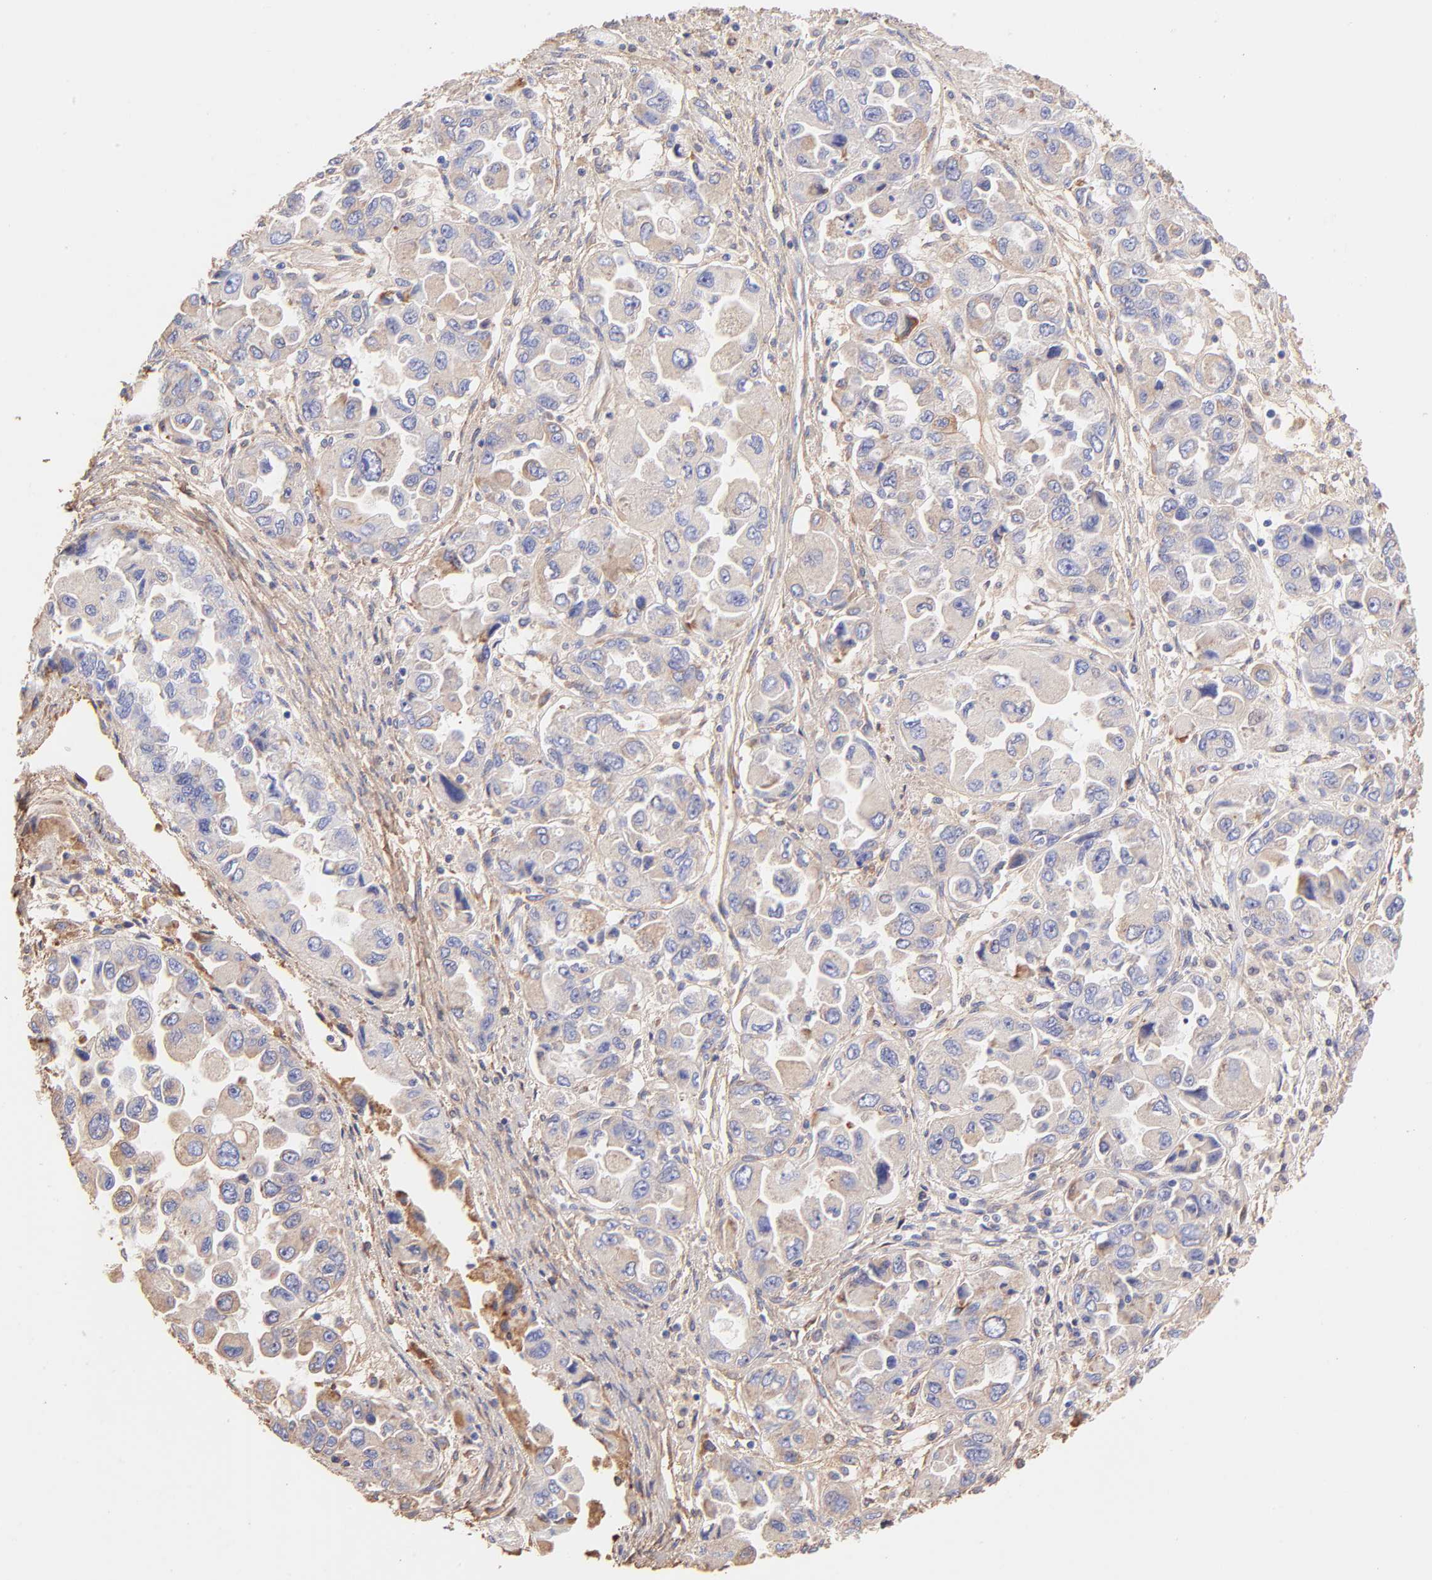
{"staining": {"intensity": "weak", "quantity": ">75%", "location": "cytoplasmic/membranous"}, "tissue": "ovarian cancer", "cell_type": "Tumor cells", "image_type": "cancer", "snomed": [{"axis": "morphology", "description": "Cystadenocarcinoma, serous, NOS"}, {"axis": "topography", "description": "Ovary"}], "caption": "DAB (3,3'-diaminobenzidine) immunohistochemical staining of human ovarian cancer (serous cystadenocarcinoma) displays weak cytoplasmic/membranous protein expression in about >75% of tumor cells.", "gene": "BGN", "patient": {"sex": "female", "age": 84}}